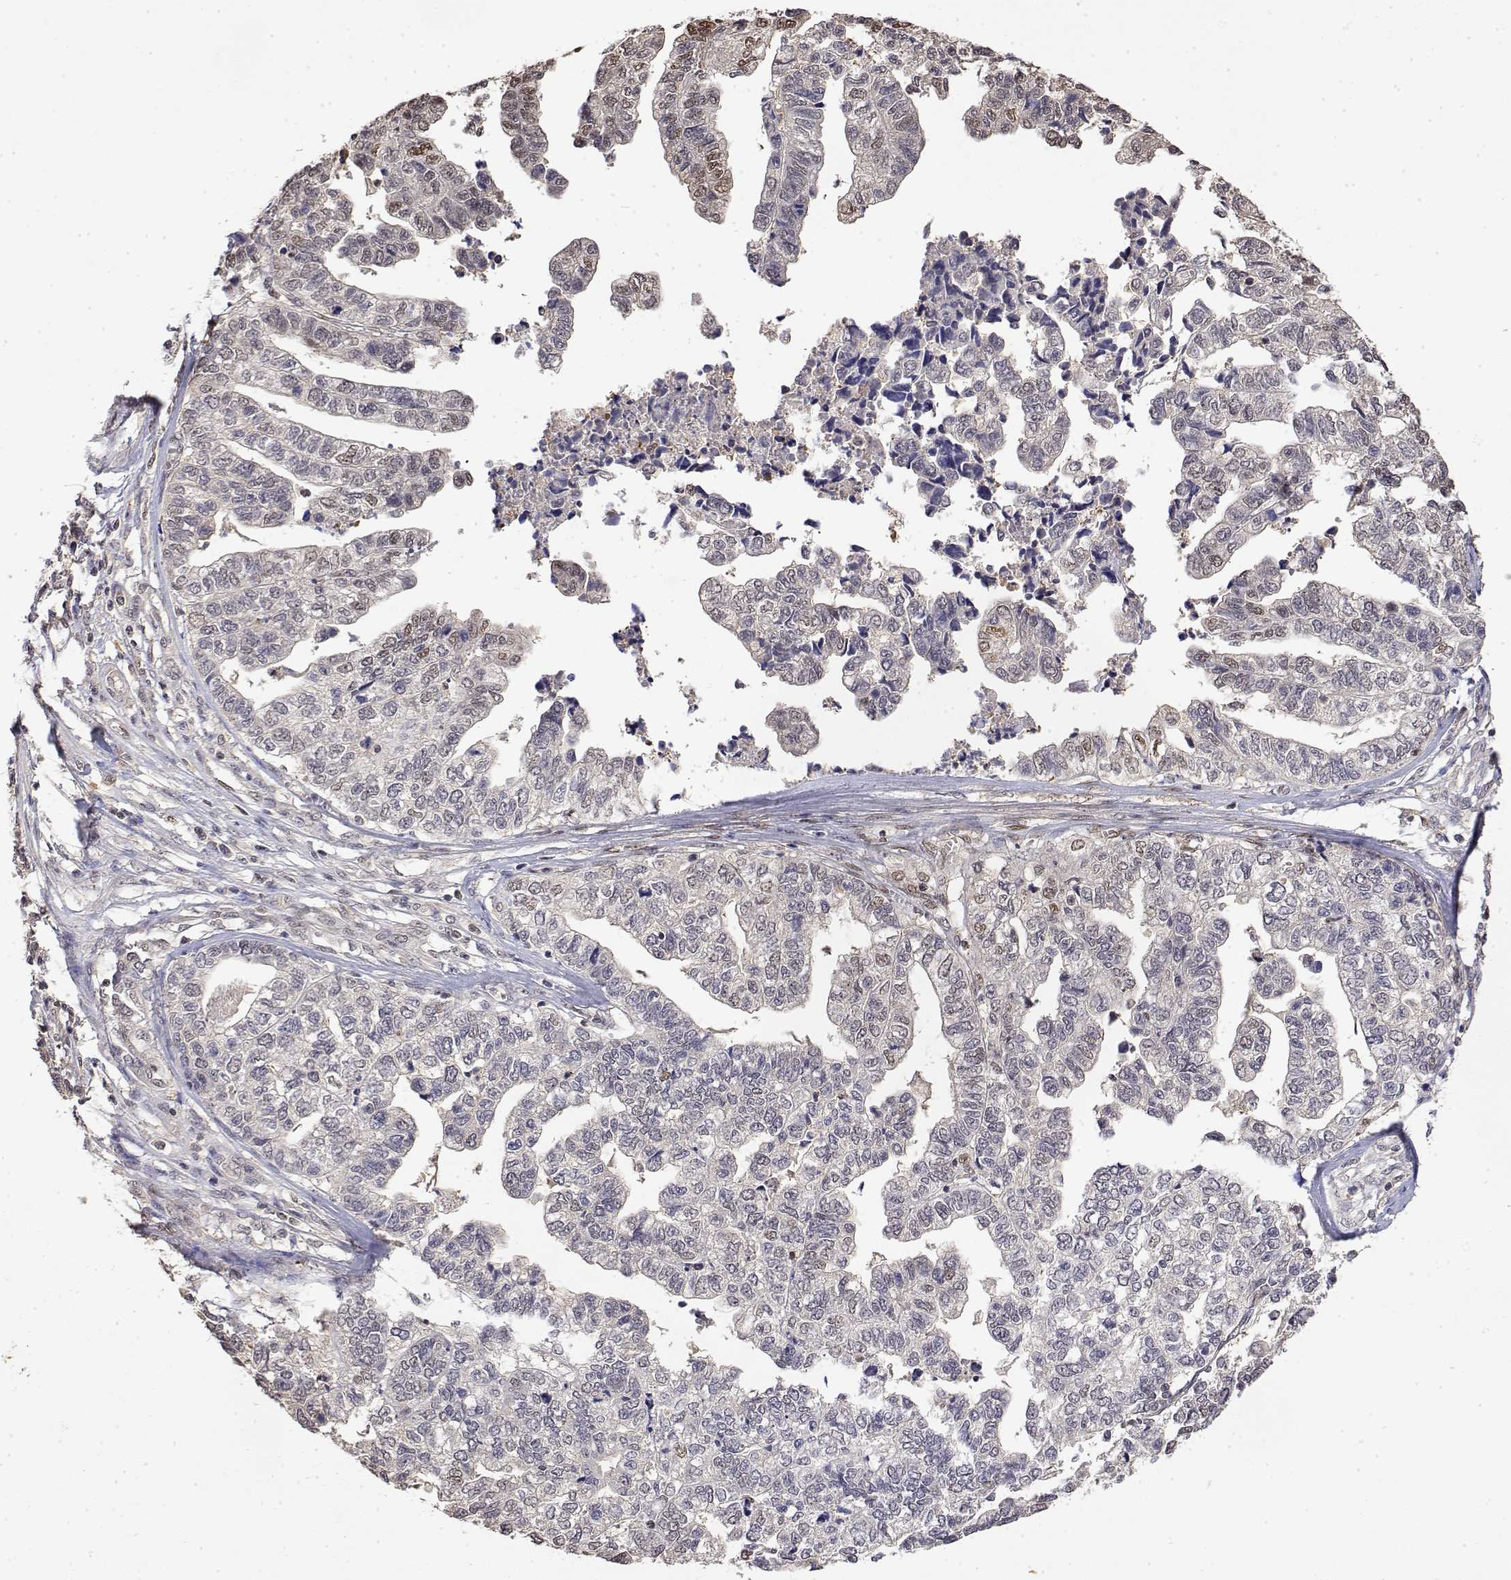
{"staining": {"intensity": "weak", "quantity": "<25%", "location": "nuclear"}, "tissue": "stomach cancer", "cell_type": "Tumor cells", "image_type": "cancer", "snomed": [{"axis": "morphology", "description": "Adenocarcinoma, NOS"}, {"axis": "topography", "description": "Stomach, upper"}], "caption": "There is no significant expression in tumor cells of stomach adenocarcinoma.", "gene": "TPI1", "patient": {"sex": "female", "age": 67}}